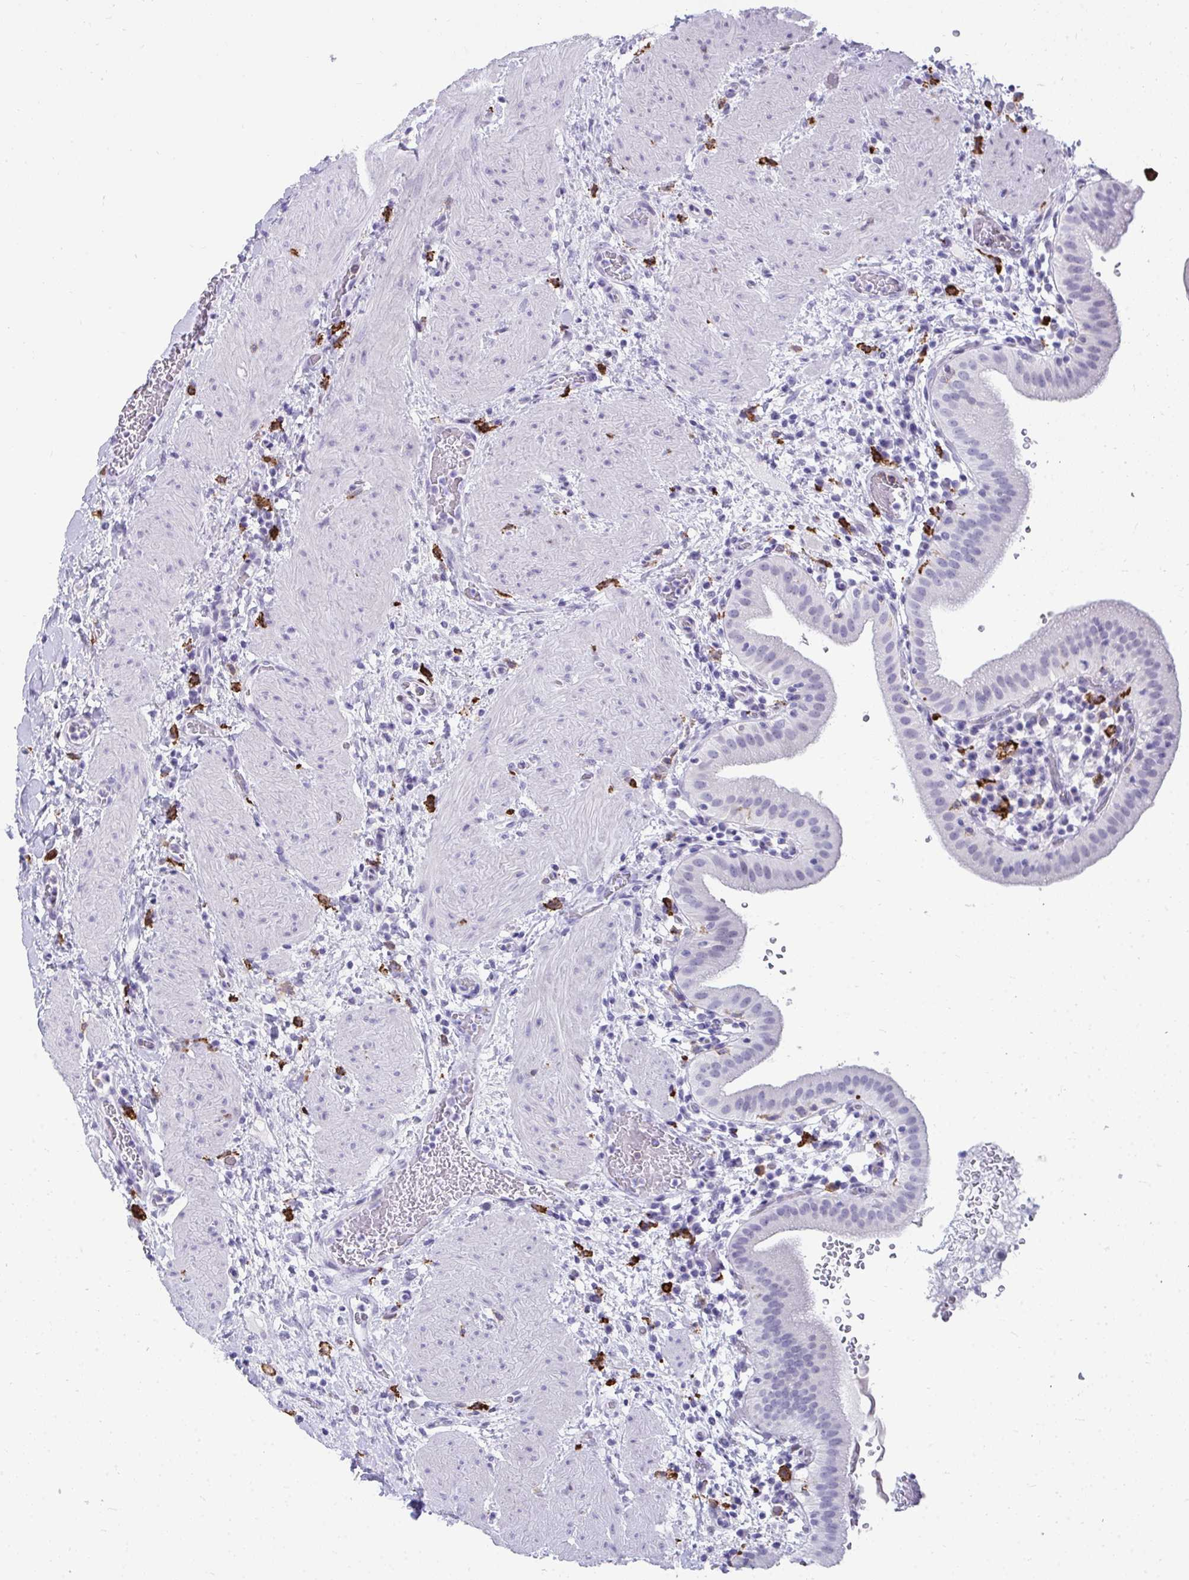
{"staining": {"intensity": "negative", "quantity": "none", "location": "none"}, "tissue": "gallbladder", "cell_type": "Glandular cells", "image_type": "normal", "snomed": [{"axis": "morphology", "description": "Normal tissue, NOS"}, {"axis": "topography", "description": "Gallbladder"}], "caption": "Immunohistochemical staining of unremarkable human gallbladder demonstrates no significant expression in glandular cells. (DAB immunohistochemistry (IHC), high magnification).", "gene": "CD163", "patient": {"sex": "male", "age": 26}}